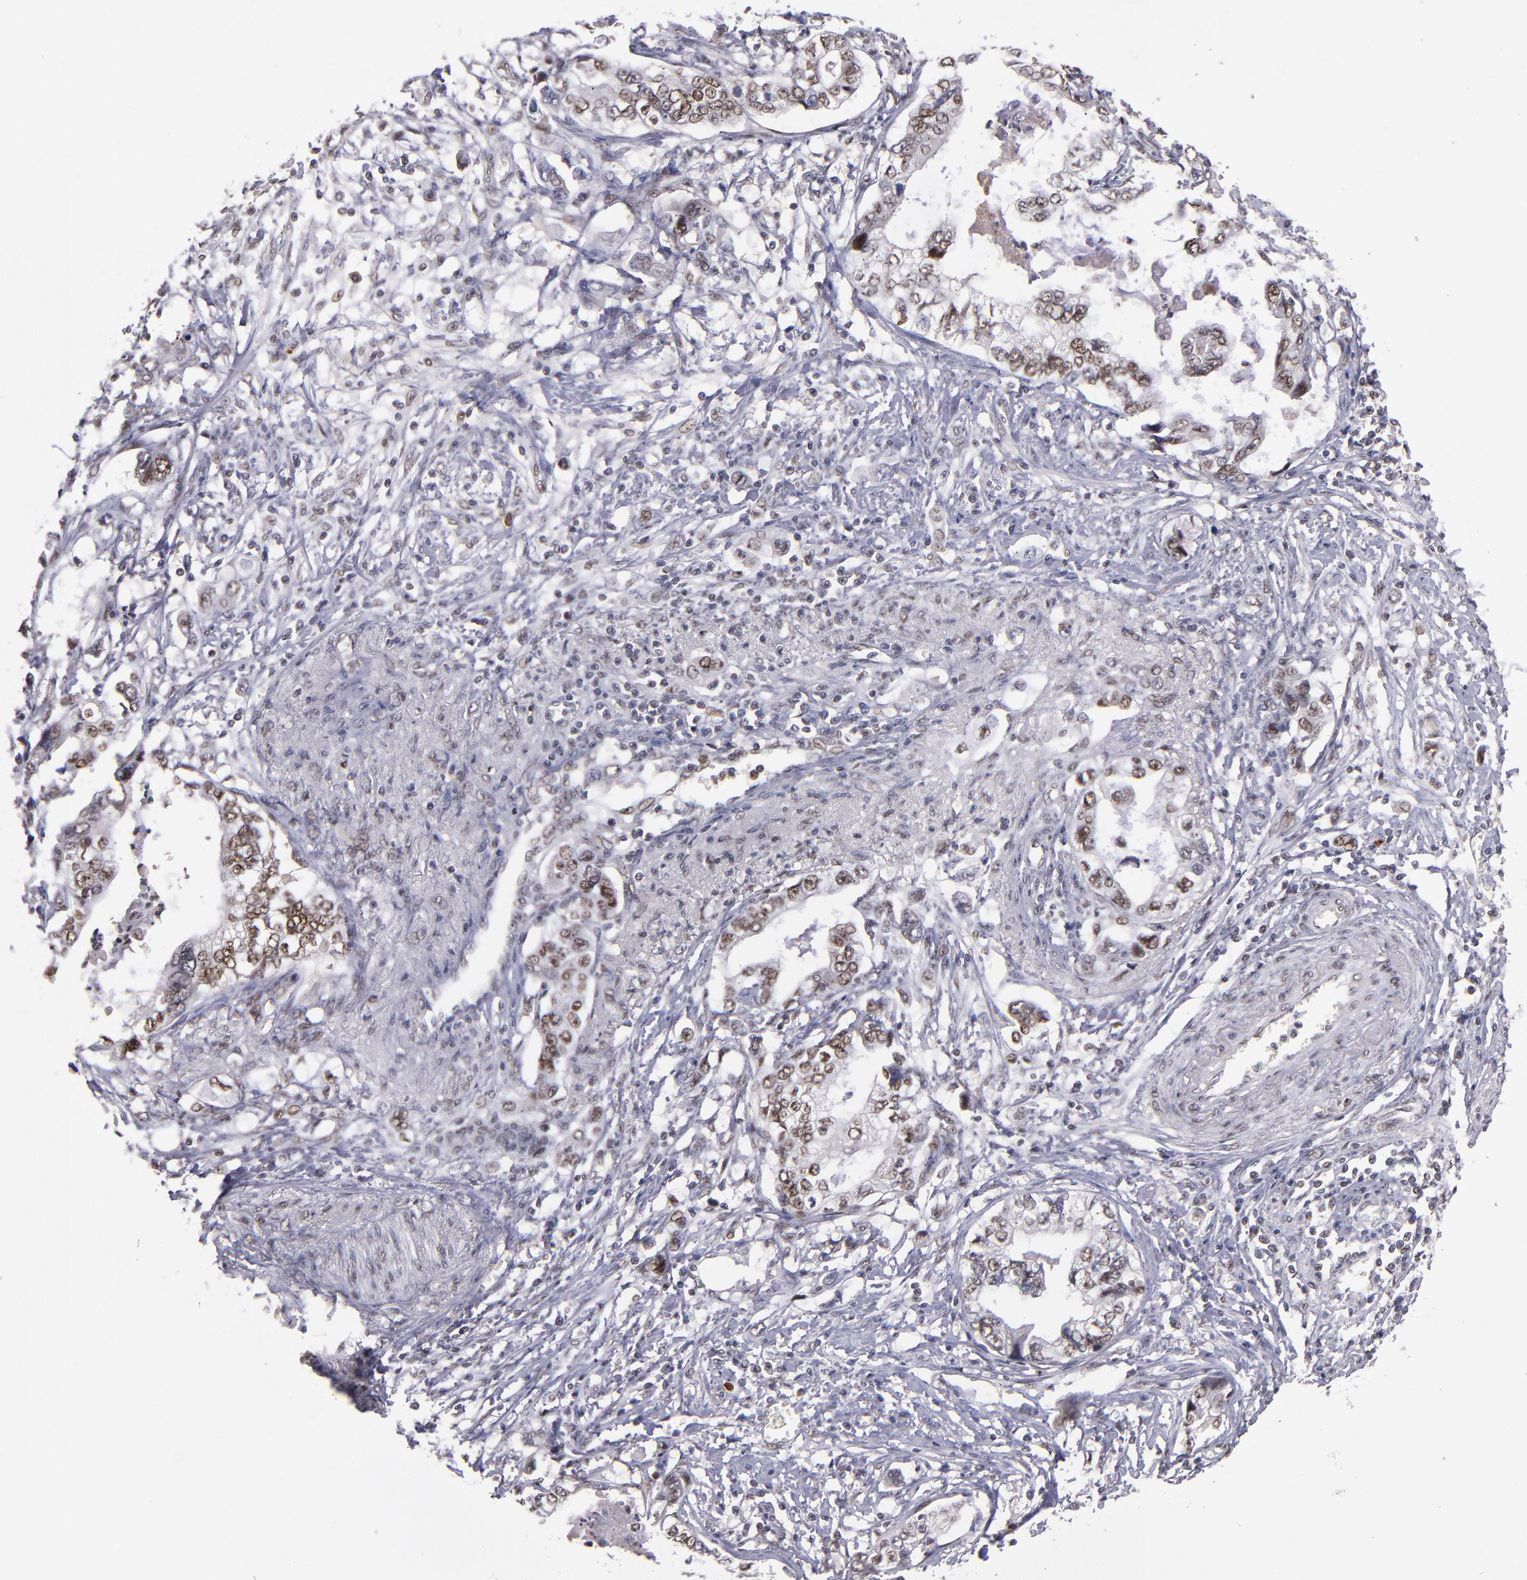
{"staining": {"intensity": "moderate", "quantity": ">75%", "location": "nuclear"}, "tissue": "stomach cancer", "cell_type": "Tumor cells", "image_type": "cancer", "snomed": [{"axis": "morphology", "description": "Adenocarcinoma, NOS"}, {"axis": "topography", "description": "Pancreas"}, {"axis": "topography", "description": "Stomach, upper"}], "caption": "Stomach cancer (adenocarcinoma) stained with a brown dye exhibits moderate nuclear positive positivity in approximately >75% of tumor cells.", "gene": "EP300", "patient": {"sex": "male", "age": 77}}